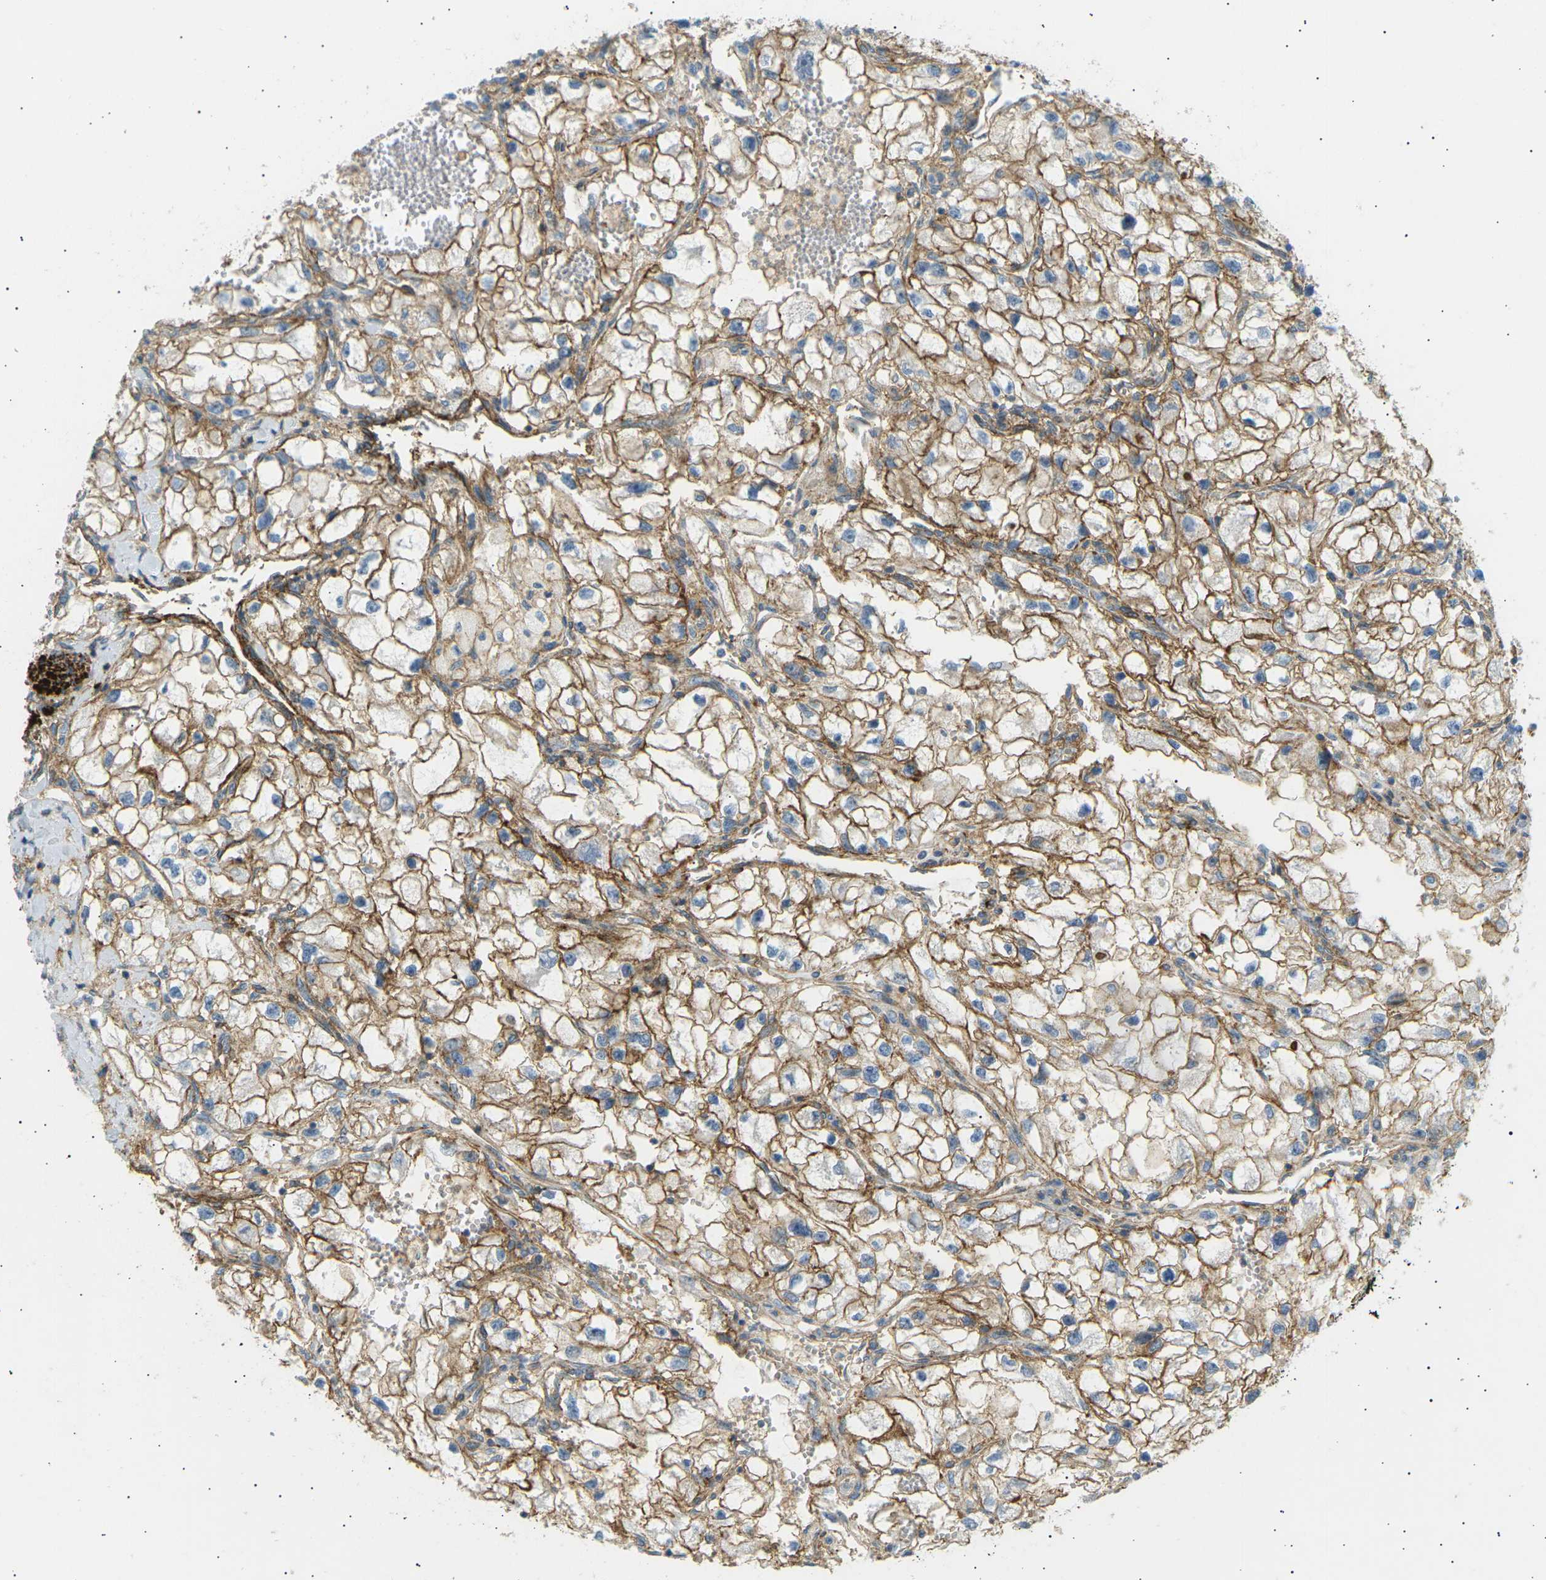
{"staining": {"intensity": "moderate", "quantity": ">75%", "location": "cytoplasmic/membranous"}, "tissue": "renal cancer", "cell_type": "Tumor cells", "image_type": "cancer", "snomed": [{"axis": "morphology", "description": "Adenocarcinoma, NOS"}, {"axis": "topography", "description": "Kidney"}], "caption": "IHC staining of renal adenocarcinoma, which reveals medium levels of moderate cytoplasmic/membranous positivity in about >75% of tumor cells indicating moderate cytoplasmic/membranous protein staining. The staining was performed using DAB (3,3'-diaminobenzidine) (brown) for protein detection and nuclei were counterstained in hematoxylin (blue).", "gene": "ATP2B4", "patient": {"sex": "female", "age": 70}}